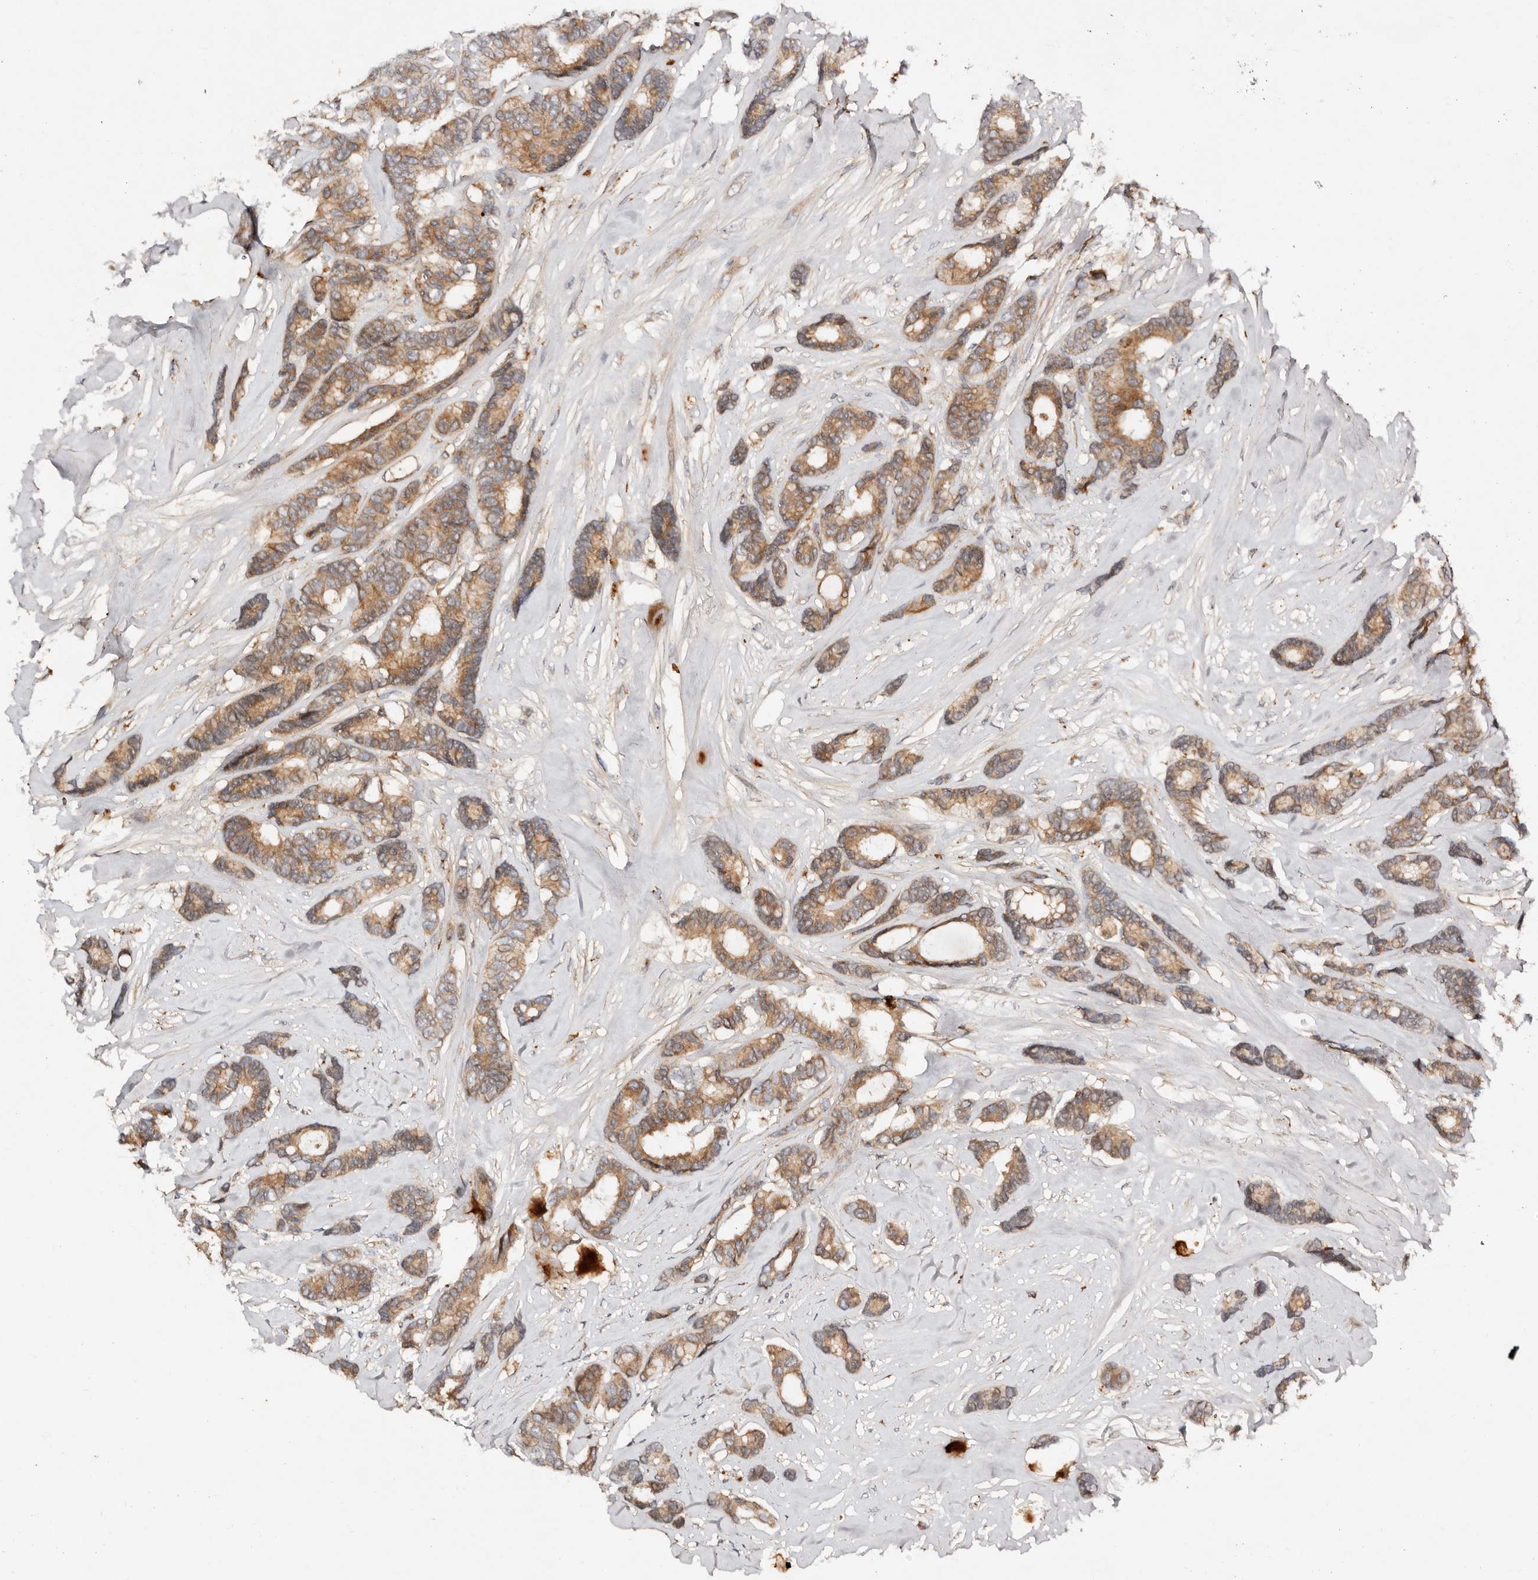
{"staining": {"intensity": "moderate", "quantity": ">75%", "location": "cytoplasmic/membranous"}, "tissue": "breast cancer", "cell_type": "Tumor cells", "image_type": "cancer", "snomed": [{"axis": "morphology", "description": "Duct carcinoma"}, {"axis": "topography", "description": "Breast"}], "caption": "Invasive ductal carcinoma (breast) was stained to show a protein in brown. There is medium levels of moderate cytoplasmic/membranous staining in approximately >75% of tumor cells.", "gene": "DENND11", "patient": {"sex": "female", "age": 87}}